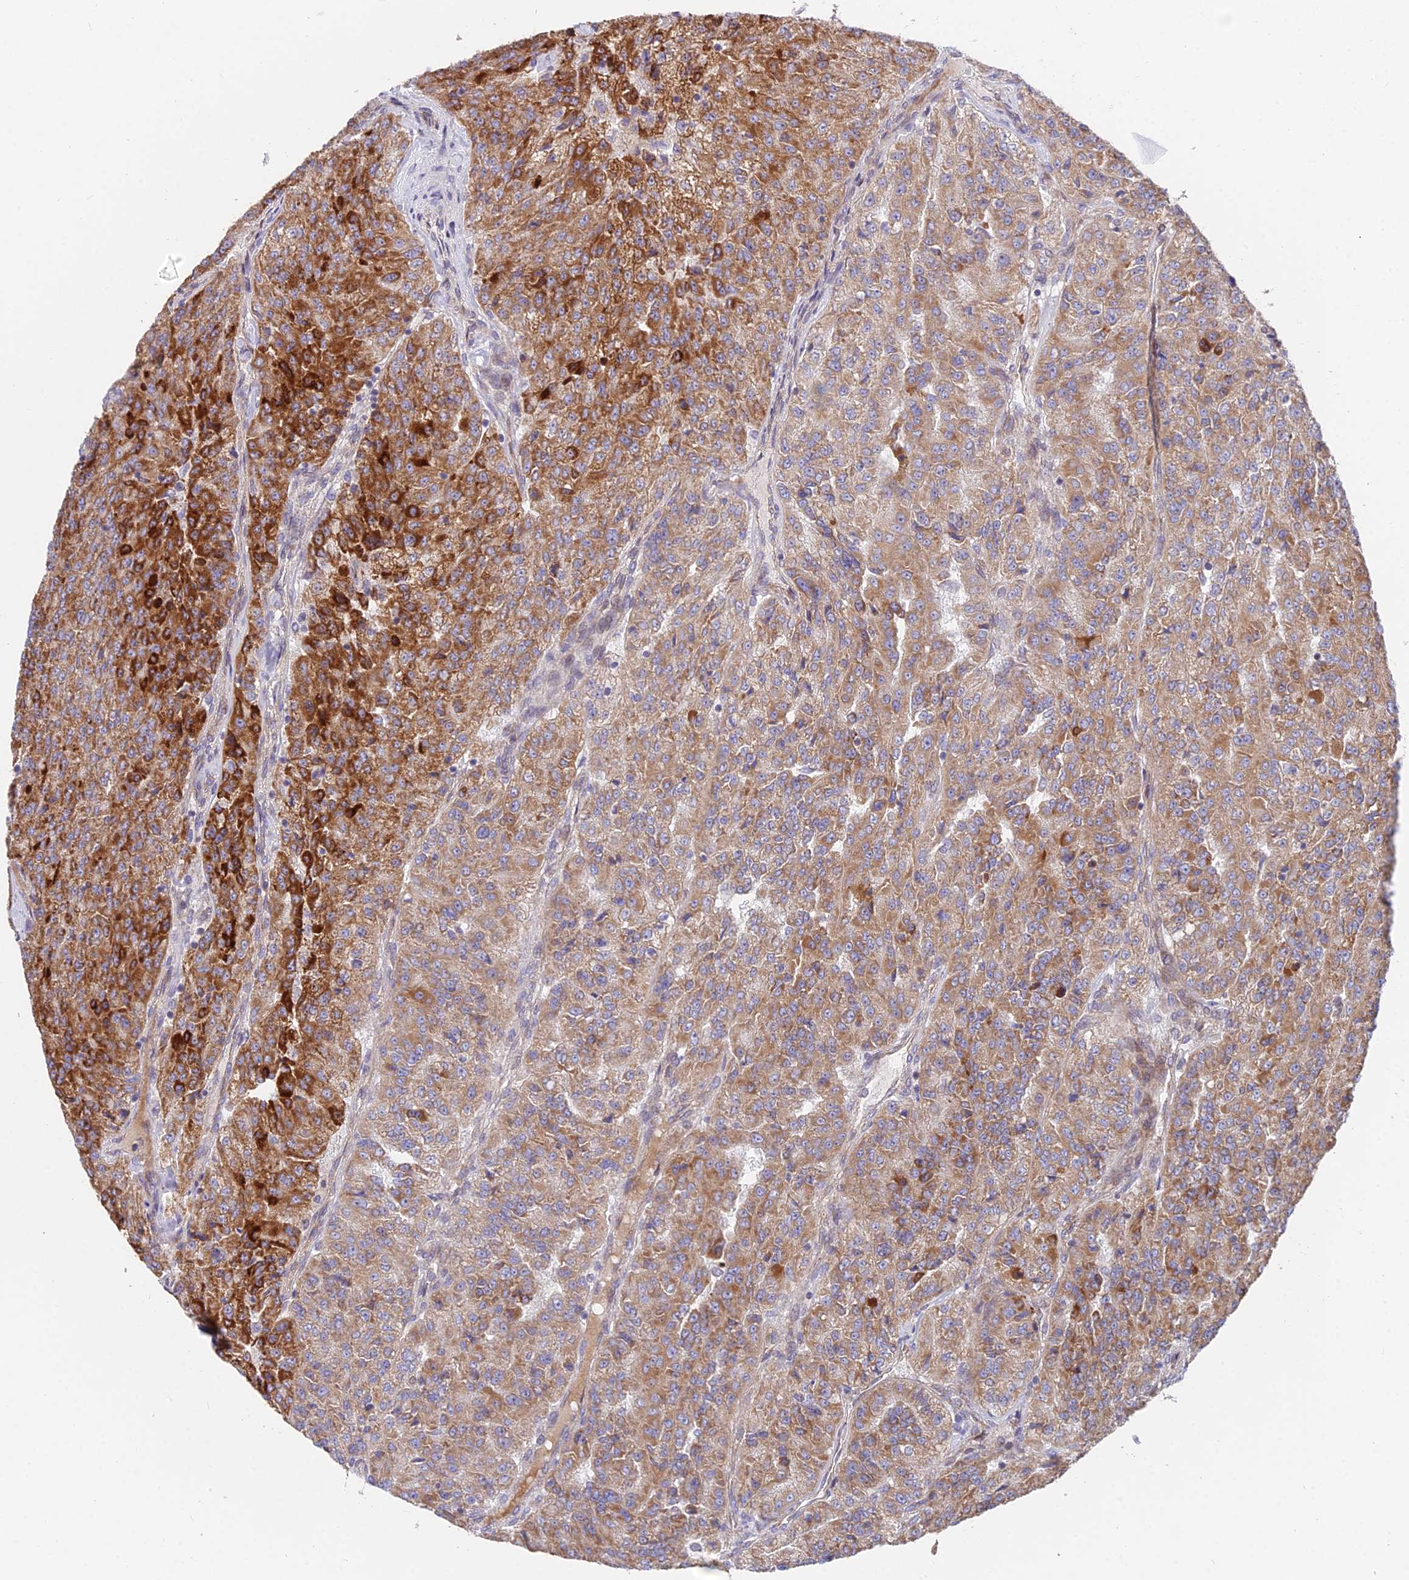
{"staining": {"intensity": "strong", "quantity": "25%-75%", "location": "cytoplasmic/membranous"}, "tissue": "renal cancer", "cell_type": "Tumor cells", "image_type": "cancer", "snomed": [{"axis": "morphology", "description": "Adenocarcinoma, NOS"}, {"axis": "topography", "description": "Kidney"}], "caption": "This photomicrograph shows renal cancer (adenocarcinoma) stained with immunohistochemistry (IHC) to label a protein in brown. The cytoplasmic/membranous of tumor cells show strong positivity for the protein. Nuclei are counter-stained blue.", "gene": "TBC1D20", "patient": {"sex": "female", "age": 63}}